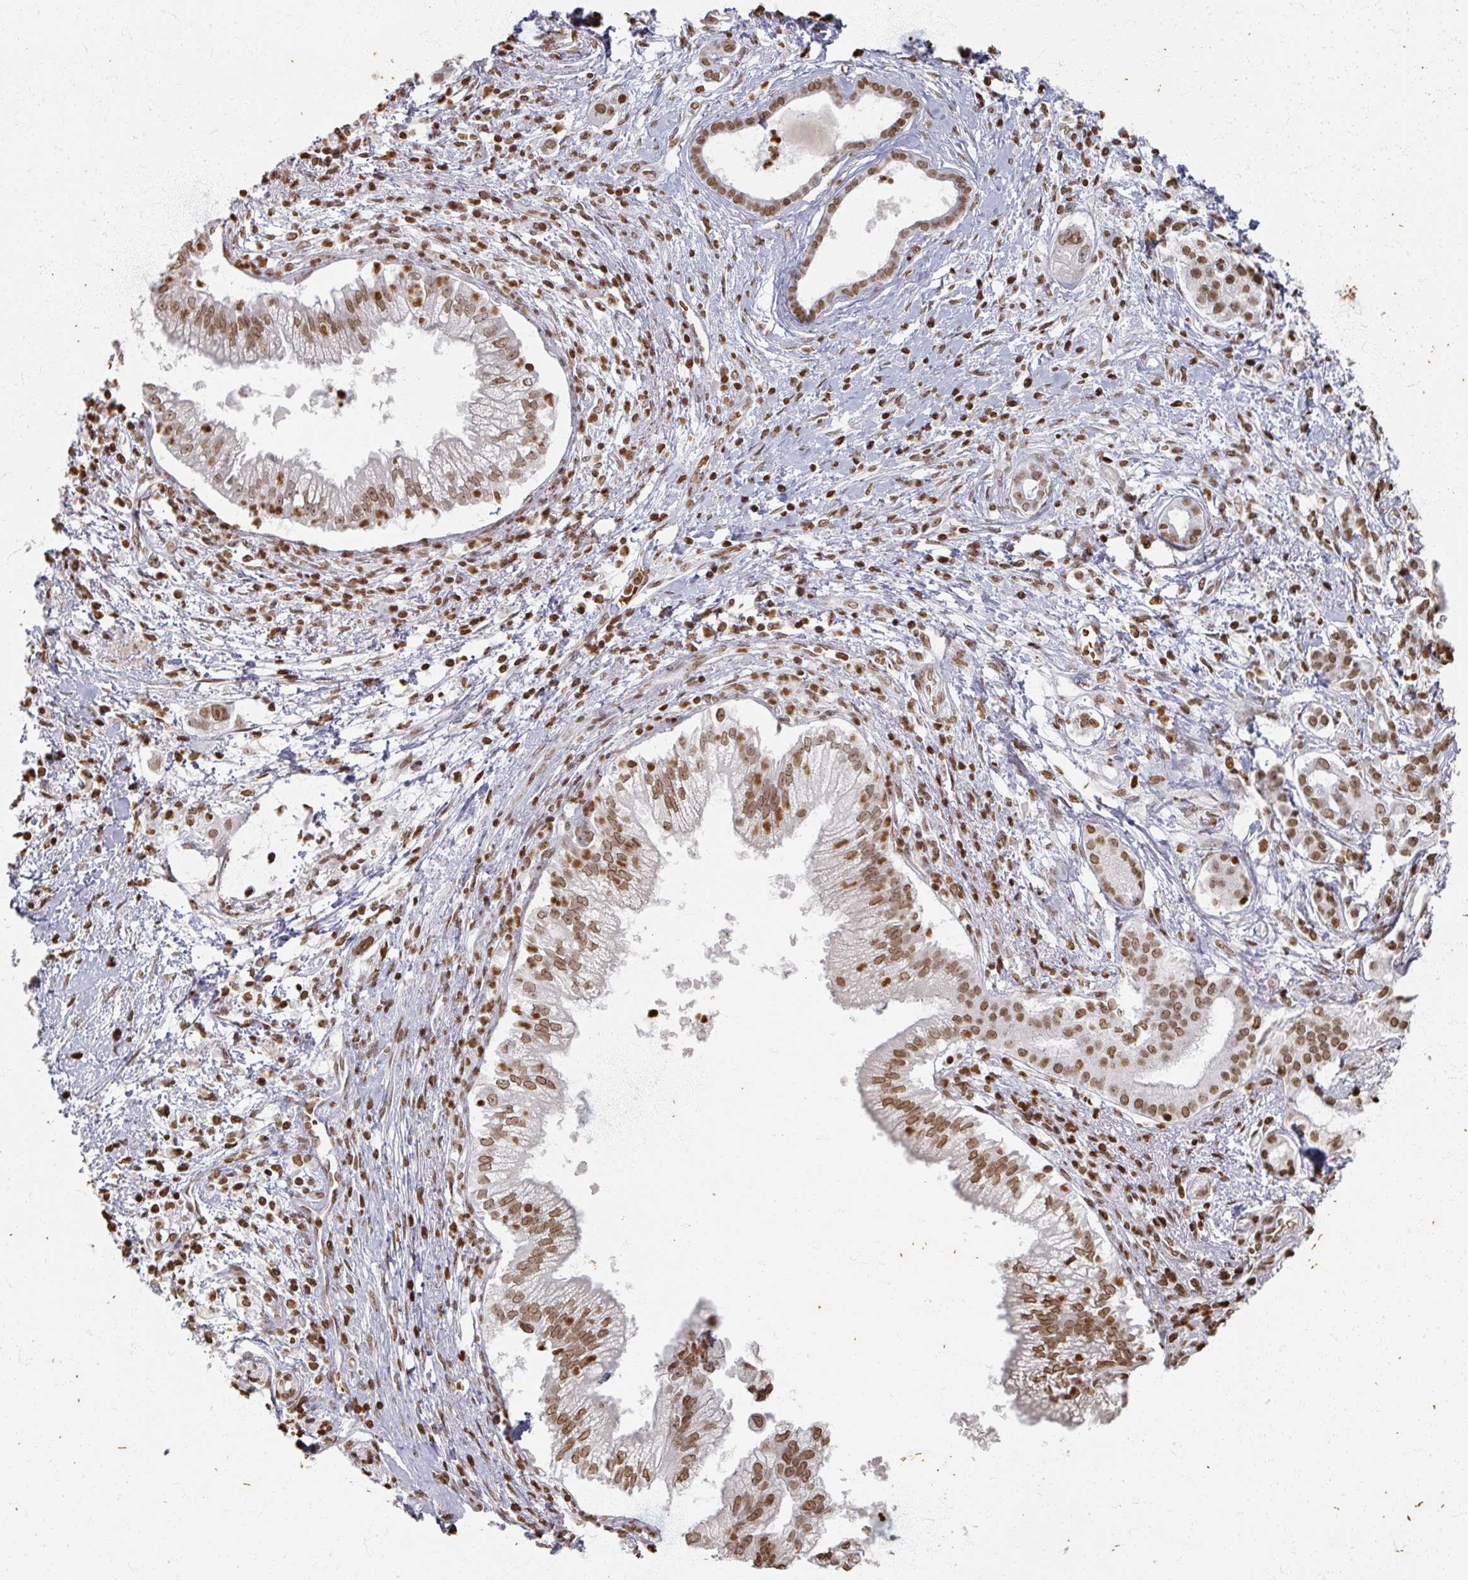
{"staining": {"intensity": "moderate", "quantity": ">75%", "location": "nuclear"}, "tissue": "pancreatic cancer", "cell_type": "Tumor cells", "image_type": "cancer", "snomed": [{"axis": "morphology", "description": "Adenocarcinoma, NOS"}, {"axis": "topography", "description": "Pancreas"}], "caption": "Tumor cells exhibit medium levels of moderate nuclear staining in about >75% of cells in human pancreatic cancer.", "gene": "DCUN1D5", "patient": {"sex": "male", "age": 70}}